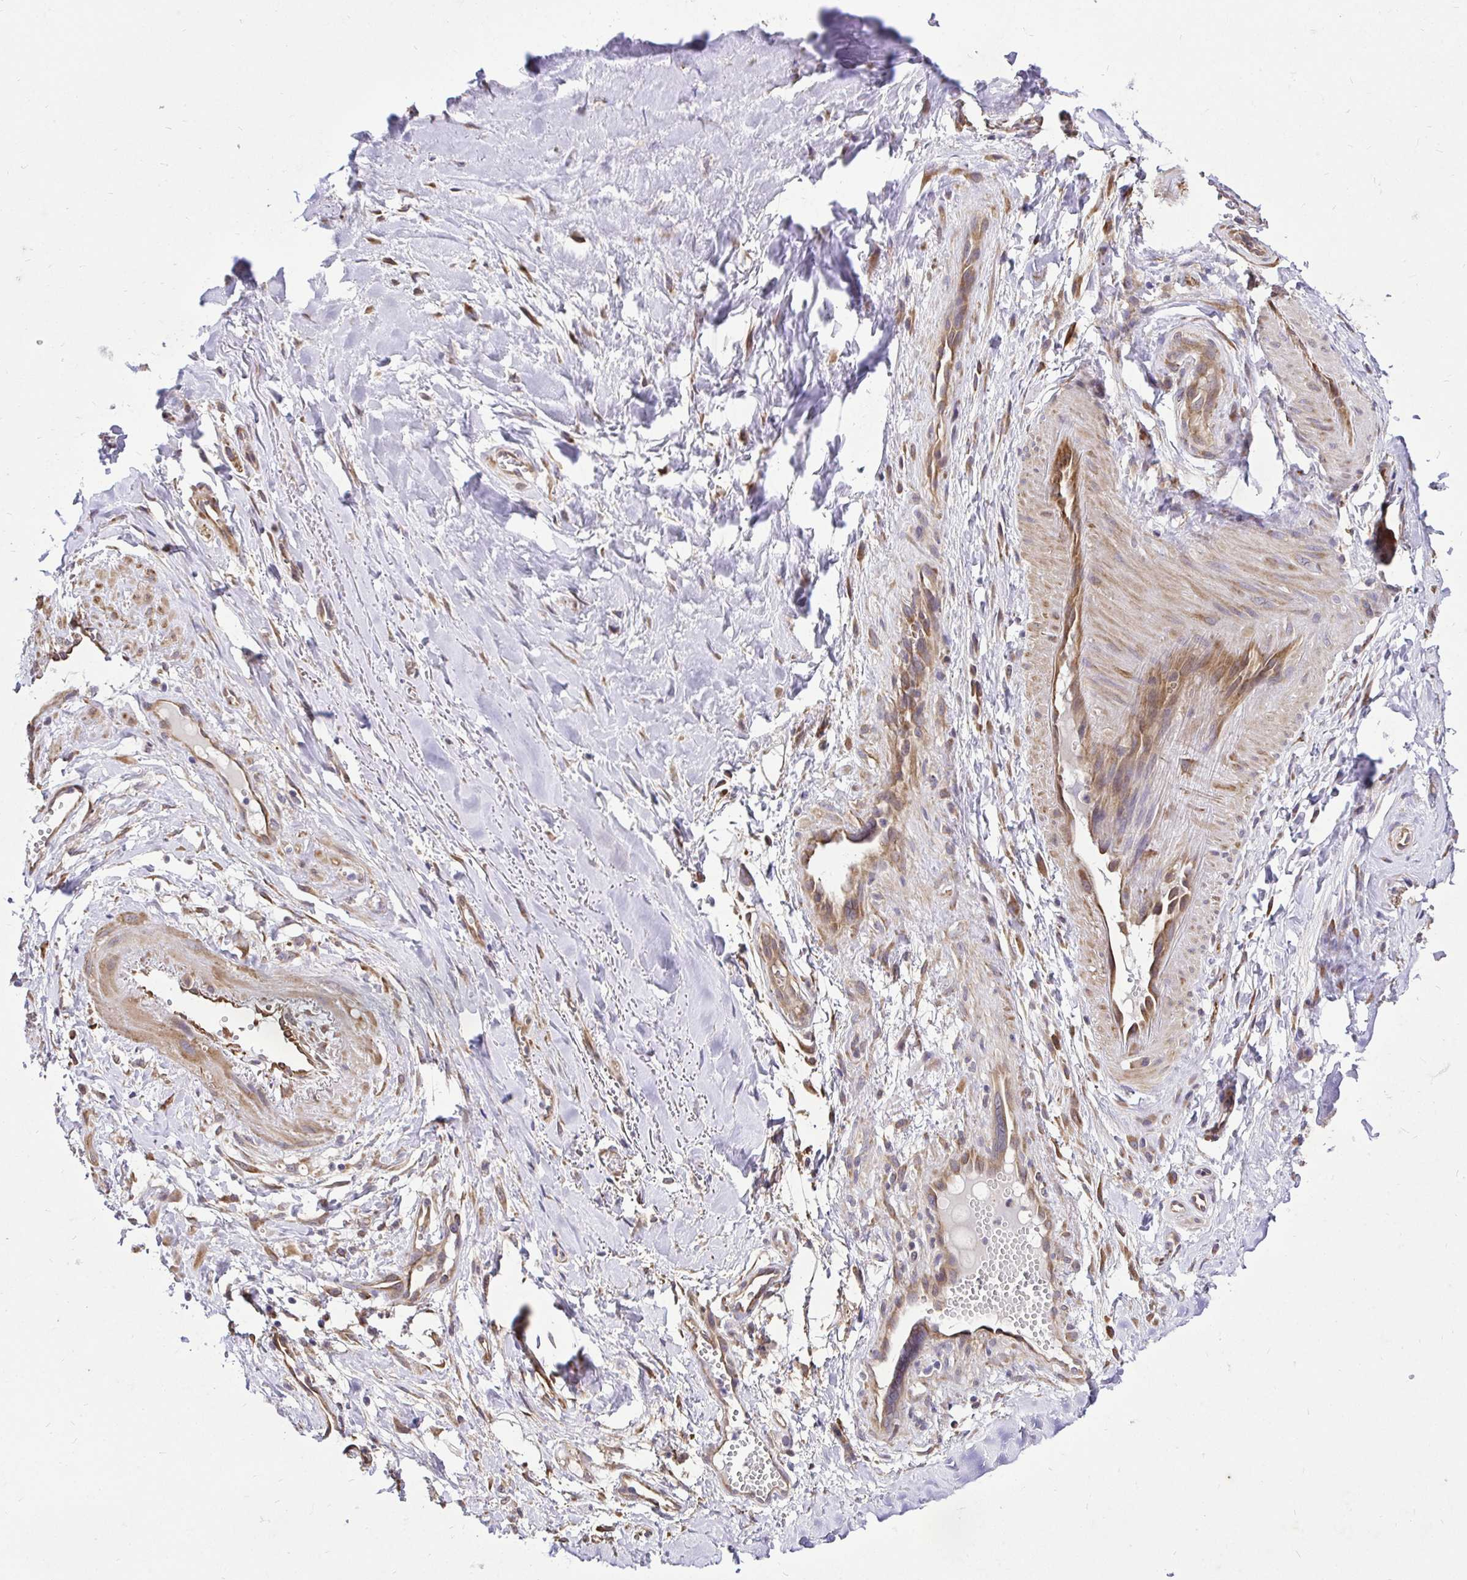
{"staining": {"intensity": "negative", "quantity": "none", "location": "none"}, "tissue": "adipose tissue", "cell_type": "Adipocytes", "image_type": "normal", "snomed": [{"axis": "morphology", "description": "Normal tissue, NOS"}, {"axis": "topography", "description": "Cartilage tissue"}, {"axis": "topography", "description": "Nasopharynx"}, {"axis": "topography", "description": "Thyroid gland"}], "caption": "Immunohistochemistry (IHC) image of normal human adipose tissue stained for a protein (brown), which reveals no expression in adipocytes.", "gene": "CCDC122", "patient": {"sex": "male", "age": 63}}